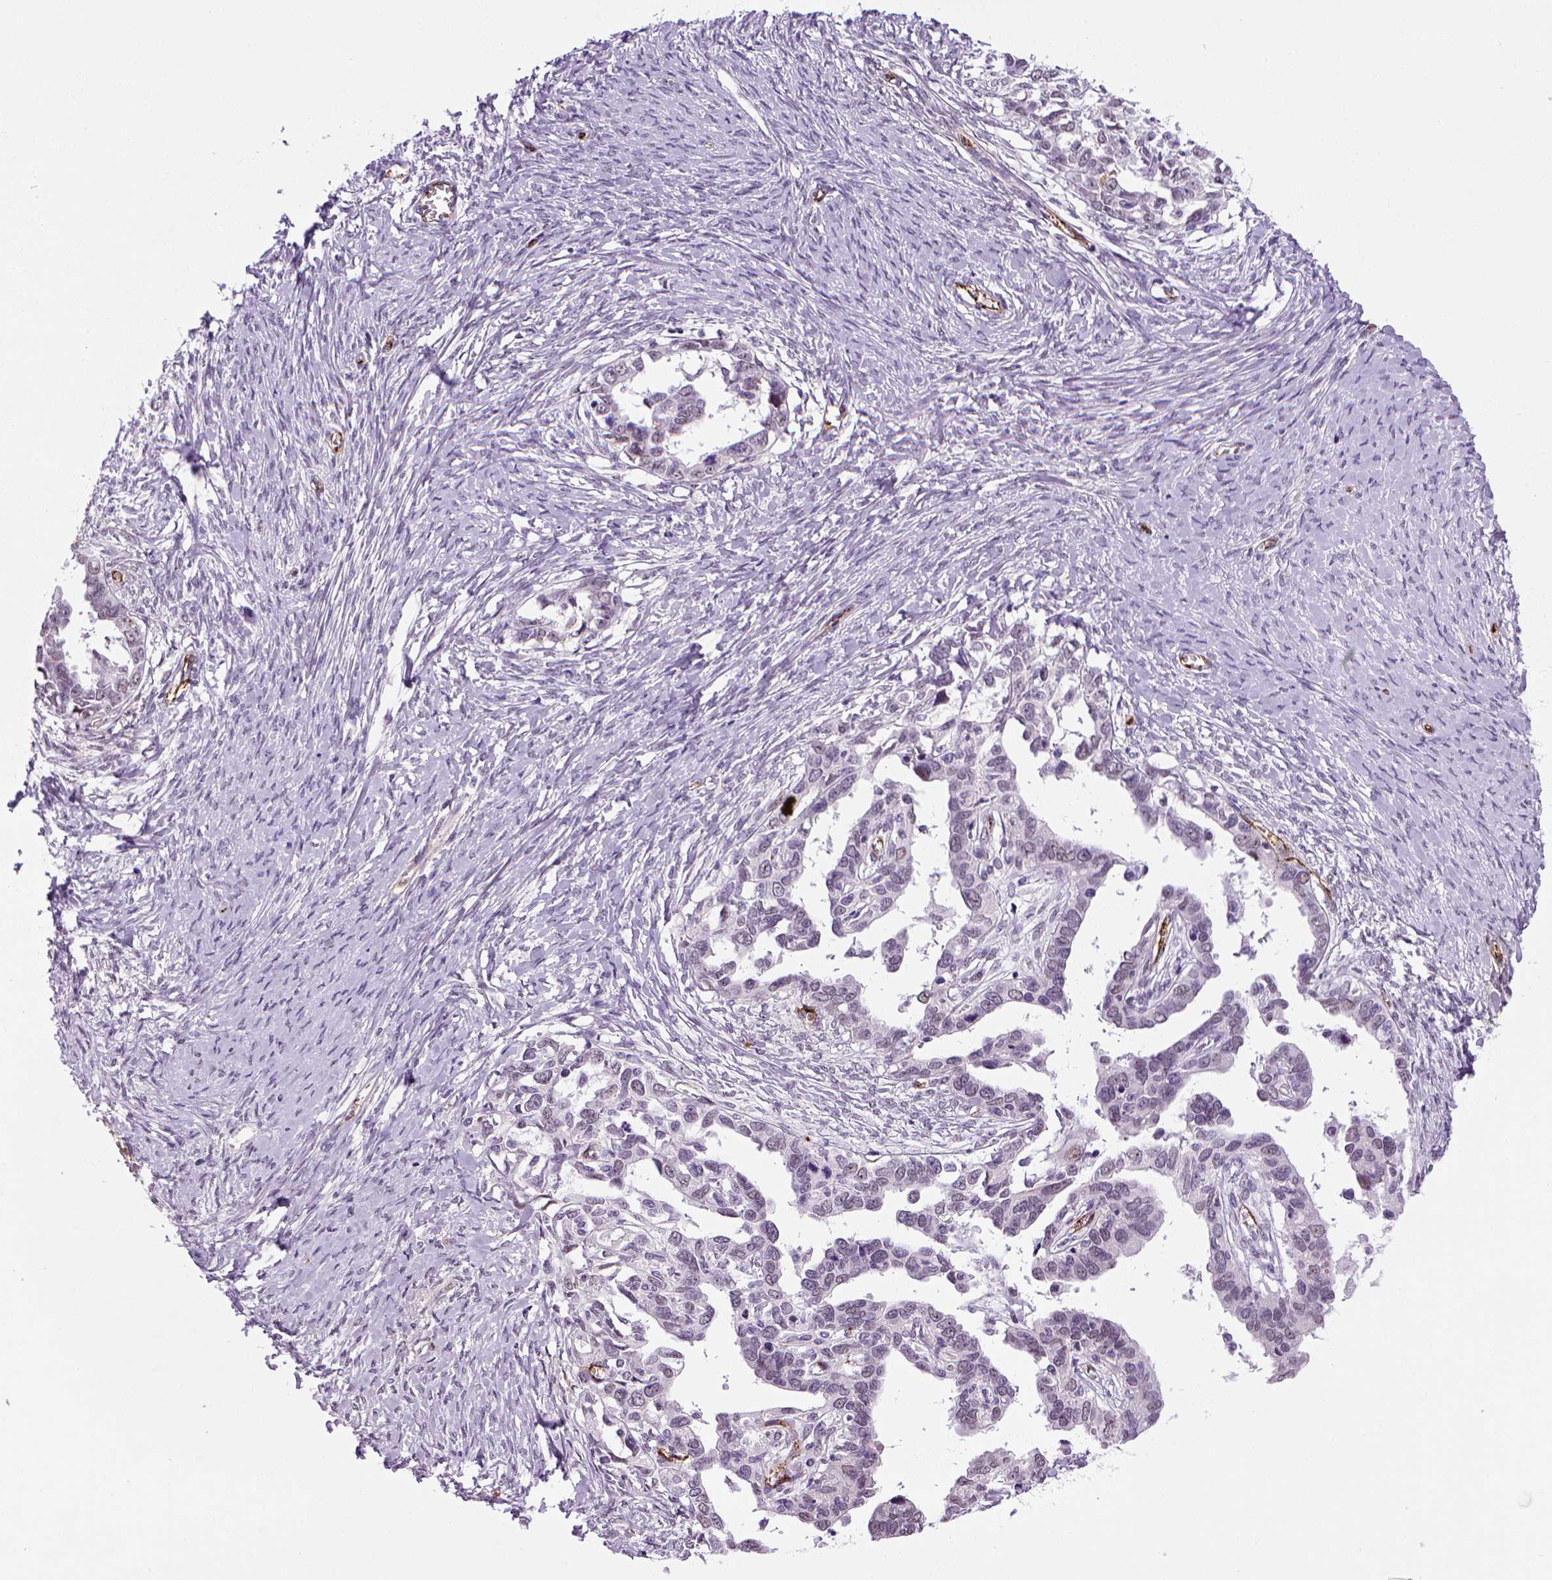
{"staining": {"intensity": "negative", "quantity": "none", "location": "none"}, "tissue": "ovarian cancer", "cell_type": "Tumor cells", "image_type": "cancer", "snomed": [{"axis": "morphology", "description": "Cystadenocarcinoma, serous, NOS"}, {"axis": "topography", "description": "Ovary"}], "caption": "Immunohistochemical staining of human serous cystadenocarcinoma (ovarian) displays no significant positivity in tumor cells.", "gene": "VWF", "patient": {"sex": "female", "age": 69}}